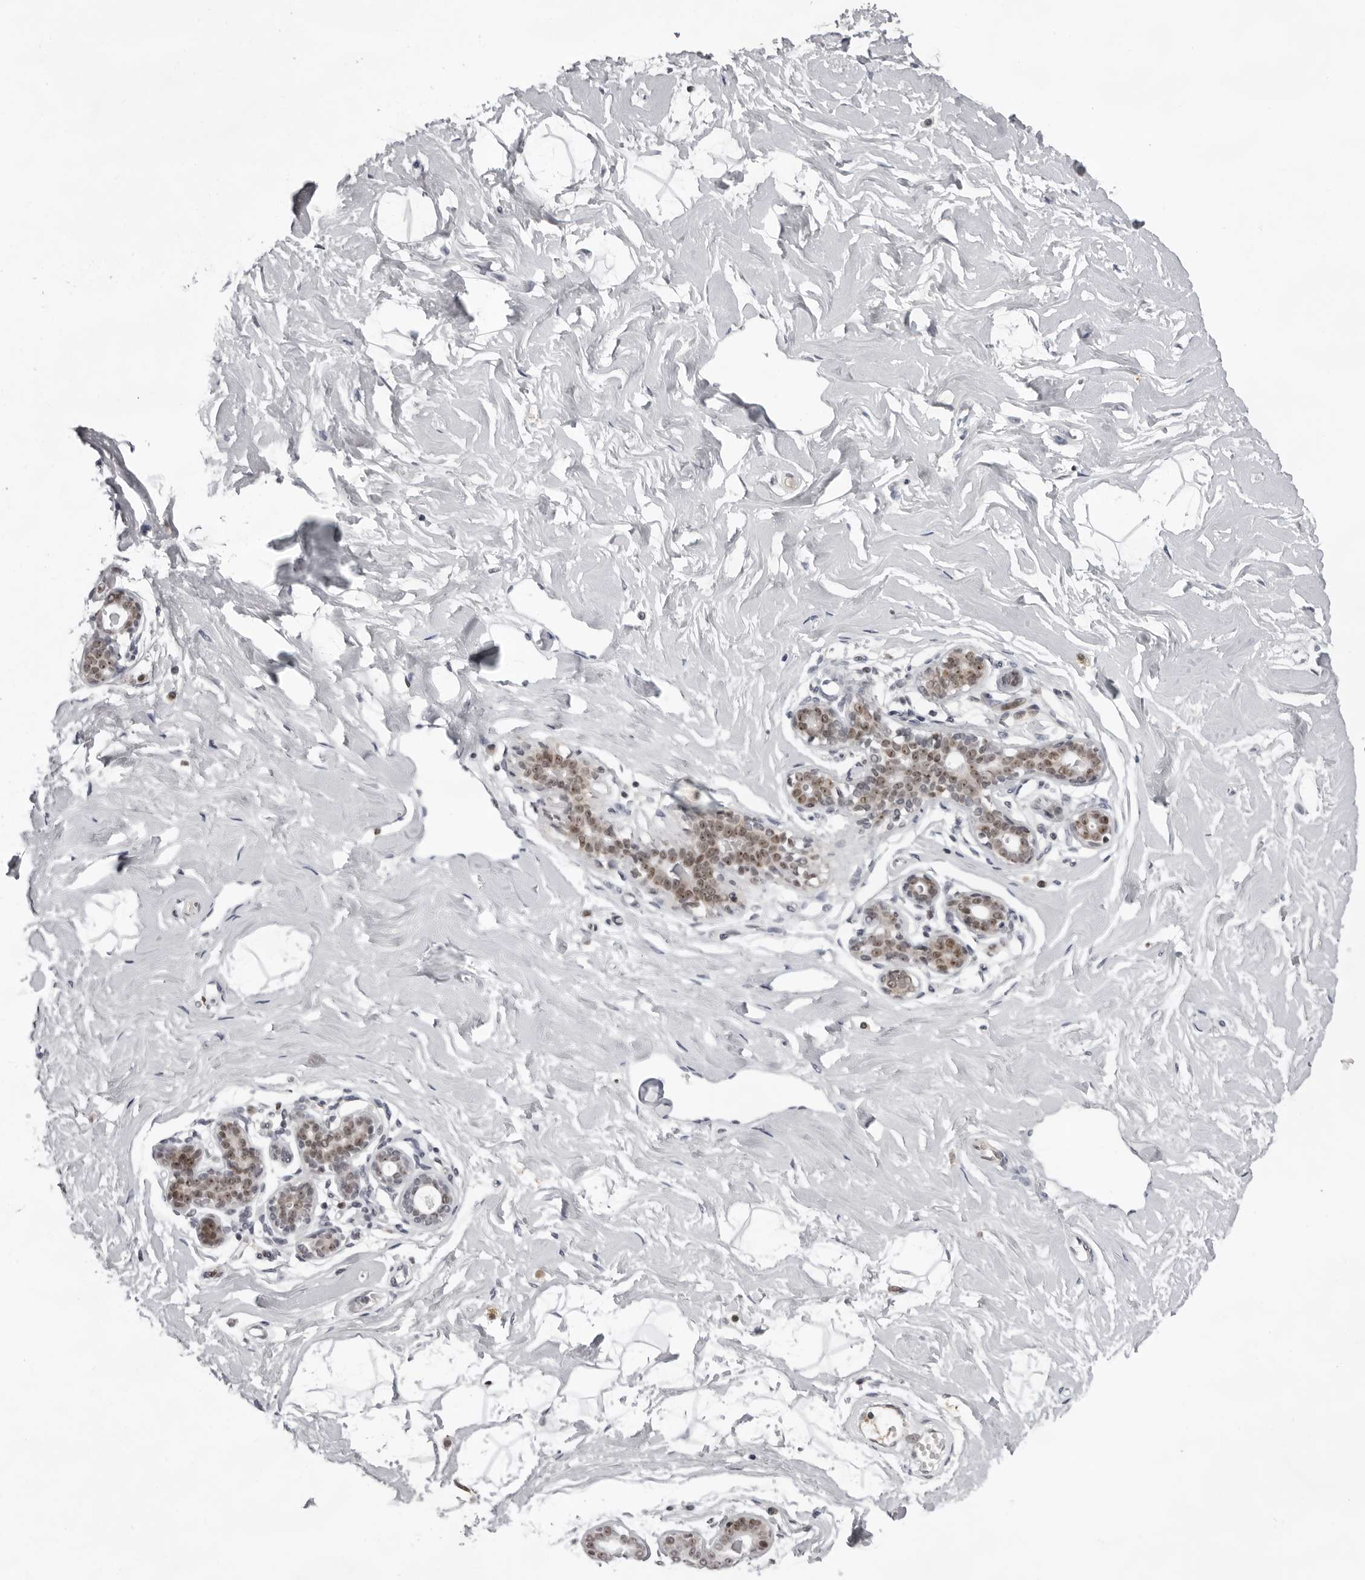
{"staining": {"intensity": "negative", "quantity": "none", "location": "none"}, "tissue": "breast", "cell_type": "Adipocytes", "image_type": "normal", "snomed": [{"axis": "morphology", "description": "Normal tissue, NOS"}, {"axis": "morphology", "description": "Adenoma, NOS"}, {"axis": "topography", "description": "Breast"}], "caption": "There is no significant staining in adipocytes of breast. (Brightfield microscopy of DAB IHC at high magnification).", "gene": "EXOSC10", "patient": {"sex": "female", "age": 23}}